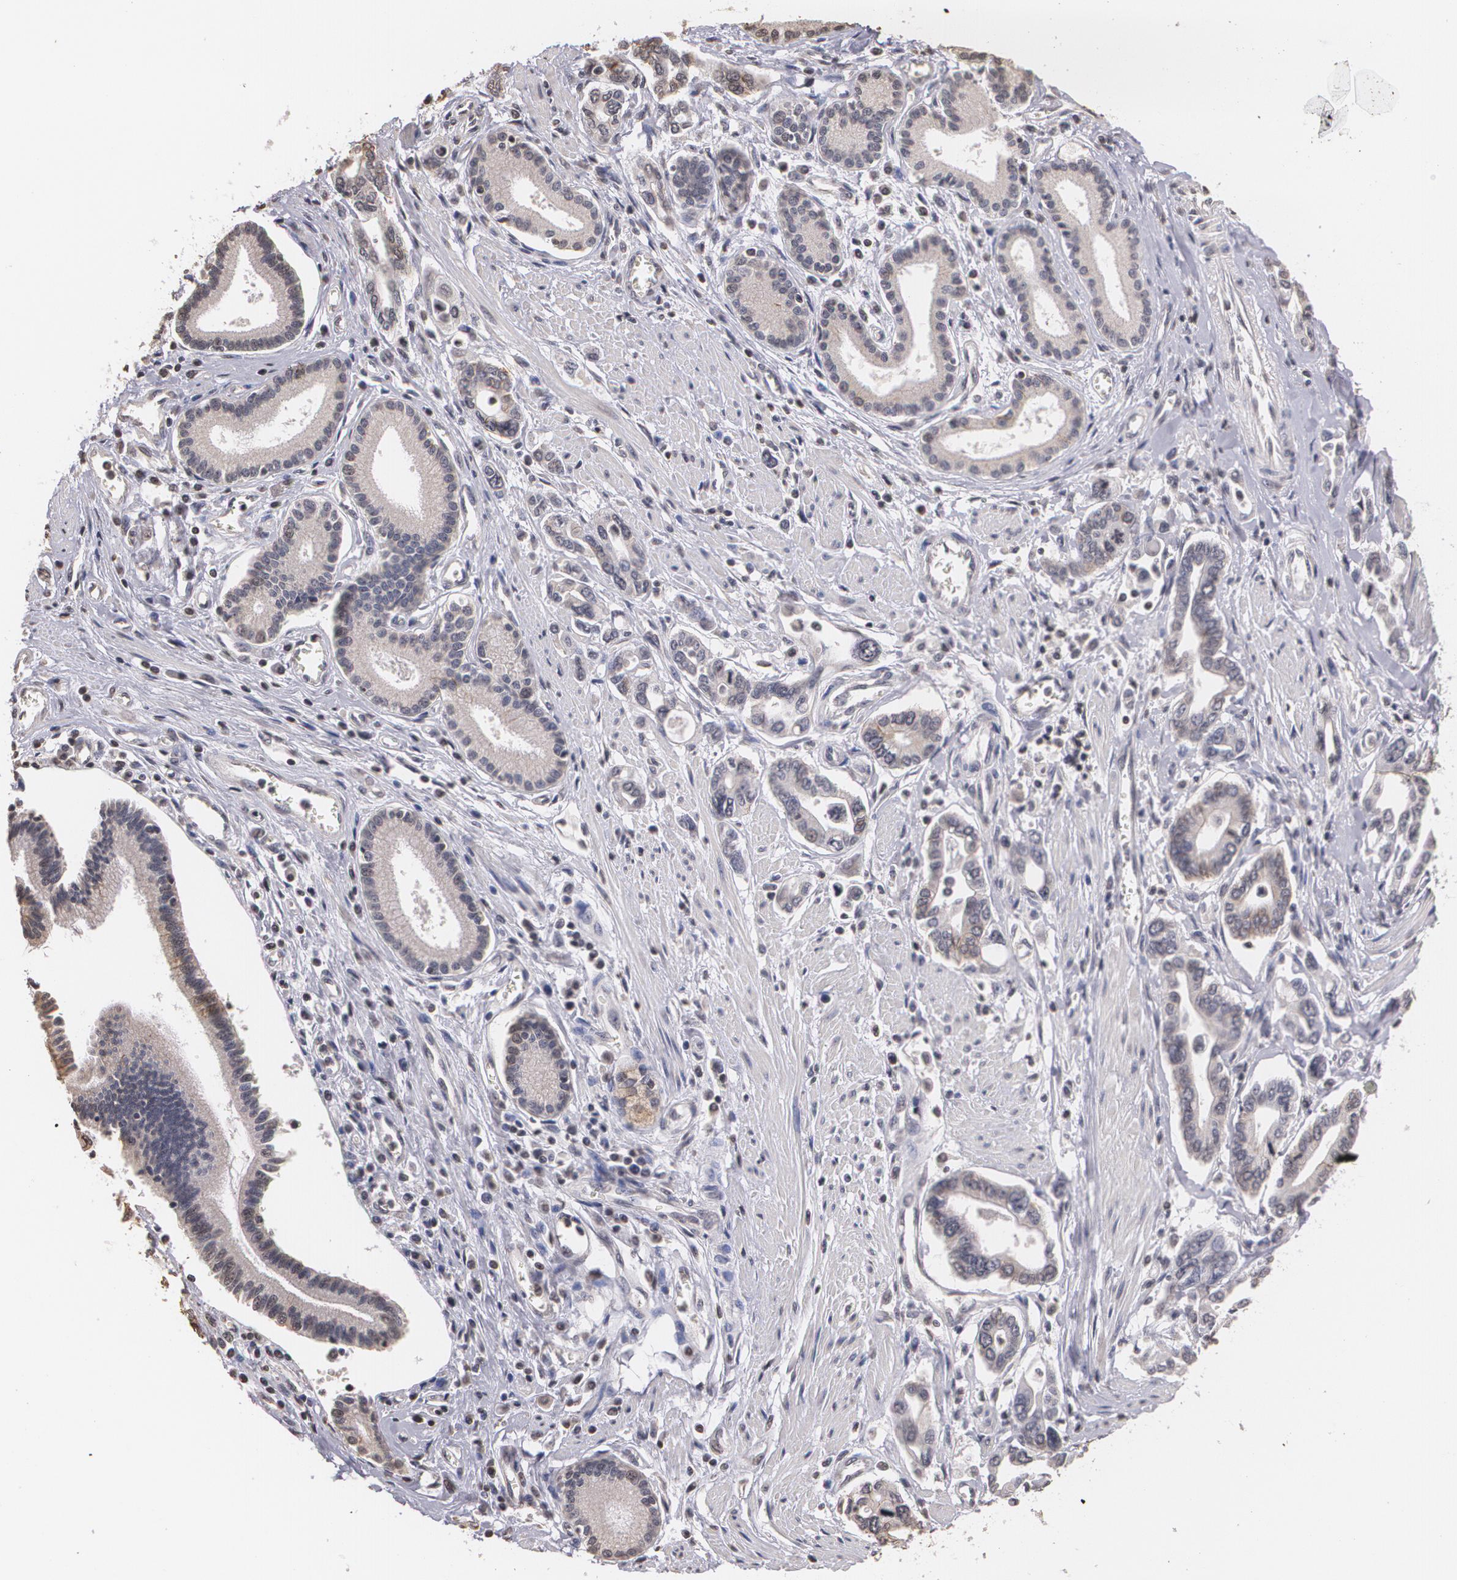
{"staining": {"intensity": "negative", "quantity": "none", "location": "none"}, "tissue": "pancreatic cancer", "cell_type": "Tumor cells", "image_type": "cancer", "snomed": [{"axis": "morphology", "description": "Adenocarcinoma, NOS"}, {"axis": "topography", "description": "Pancreas"}], "caption": "Tumor cells are negative for brown protein staining in pancreatic adenocarcinoma. Brightfield microscopy of IHC stained with DAB (3,3'-diaminobenzidine) (brown) and hematoxylin (blue), captured at high magnification.", "gene": "THRB", "patient": {"sex": "female", "age": 57}}